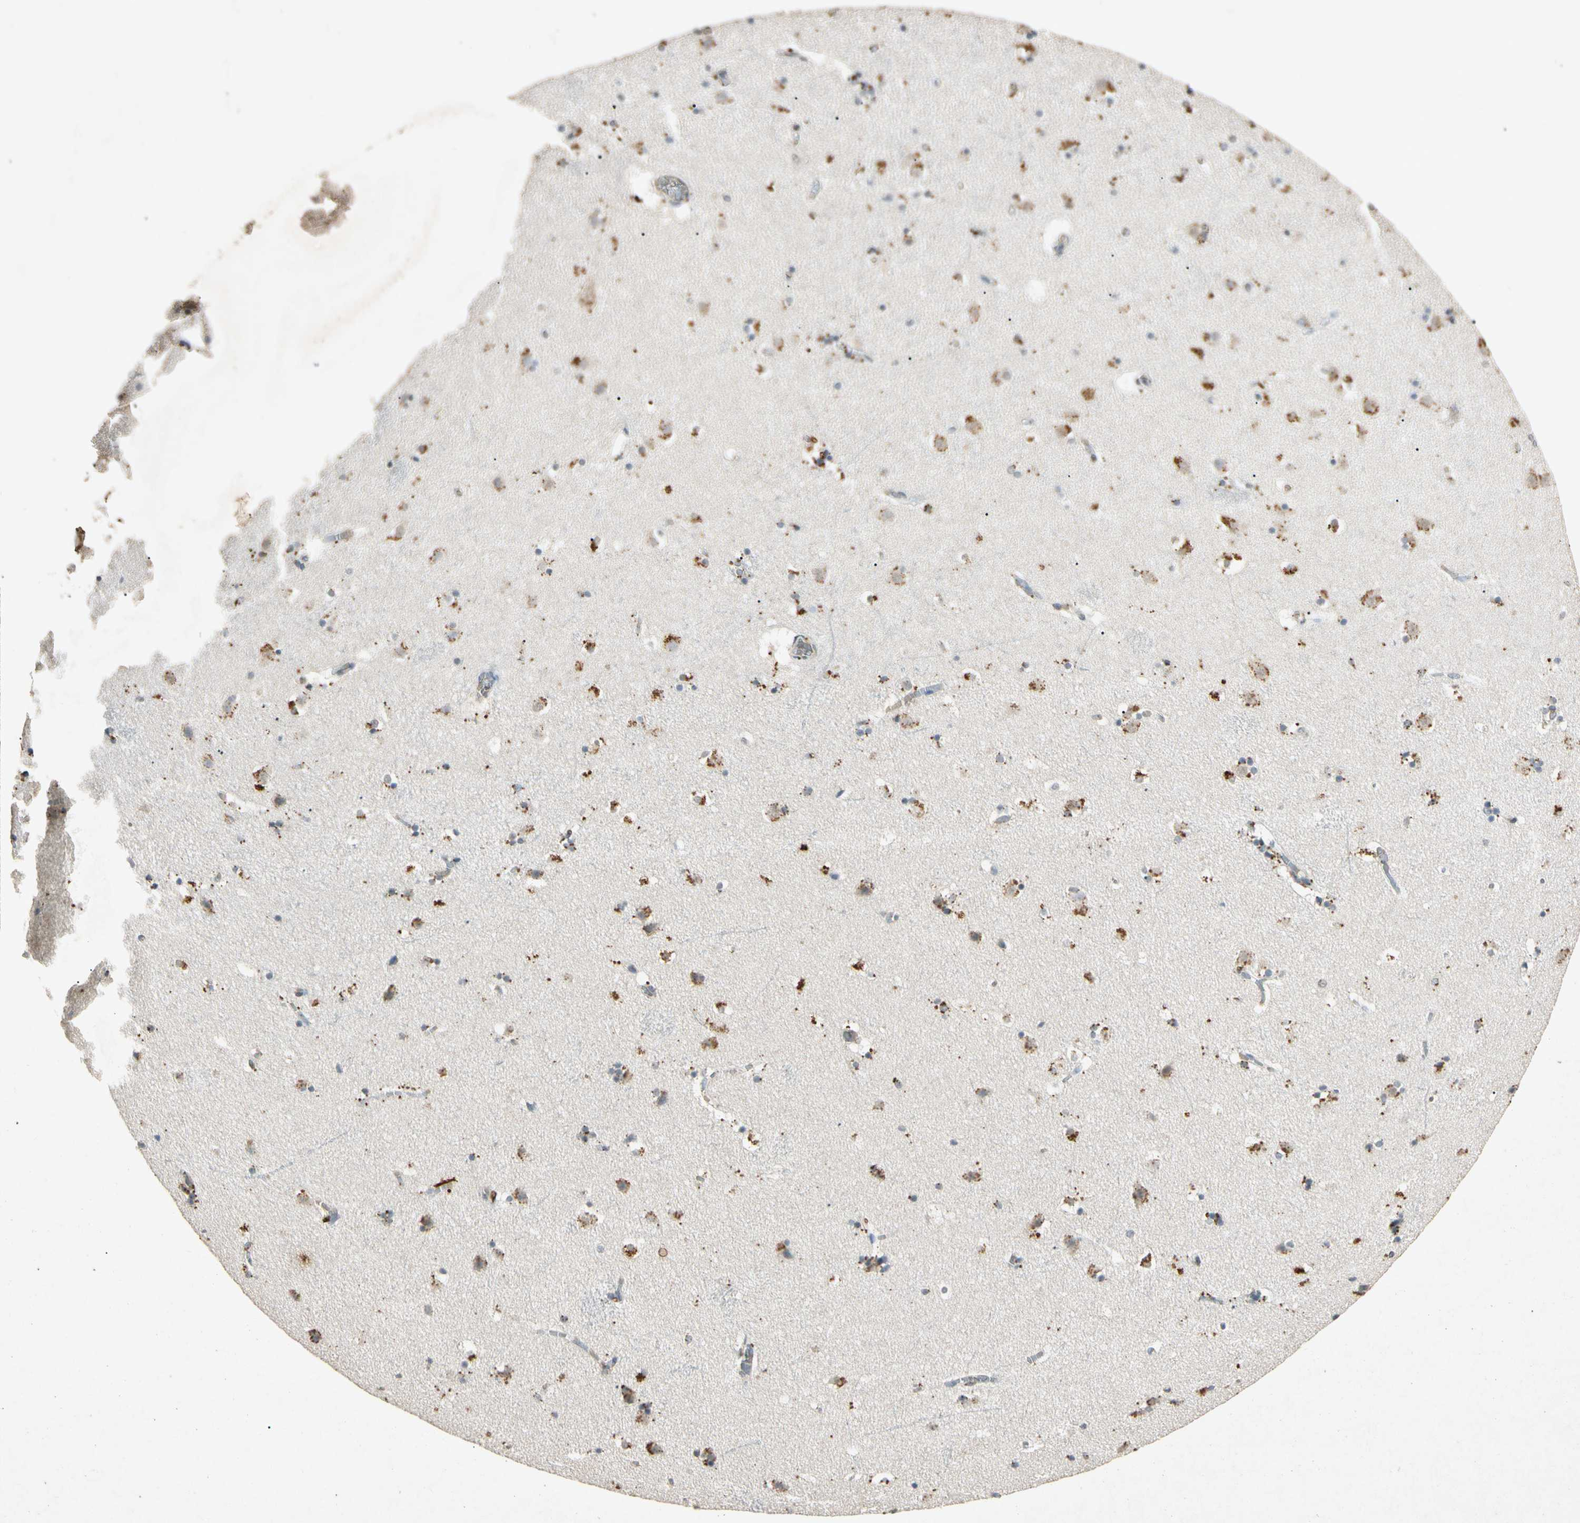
{"staining": {"intensity": "moderate", "quantity": "<25%", "location": "cytoplasmic/membranous"}, "tissue": "caudate", "cell_type": "Glial cells", "image_type": "normal", "snomed": [{"axis": "morphology", "description": "Normal tissue, NOS"}, {"axis": "topography", "description": "Lateral ventricle wall"}], "caption": "Immunohistochemistry (IHC) image of normal caudate: caudate stained using immunohistochemistry displays low levels of moderate protein expression localized specifically in the cytoplasmic/membranous of glial cells, appearing as a cytoplasmic/membranous brown color.", "gene": "MSRB1", "patient": {"sex": "male", "age": 45}}